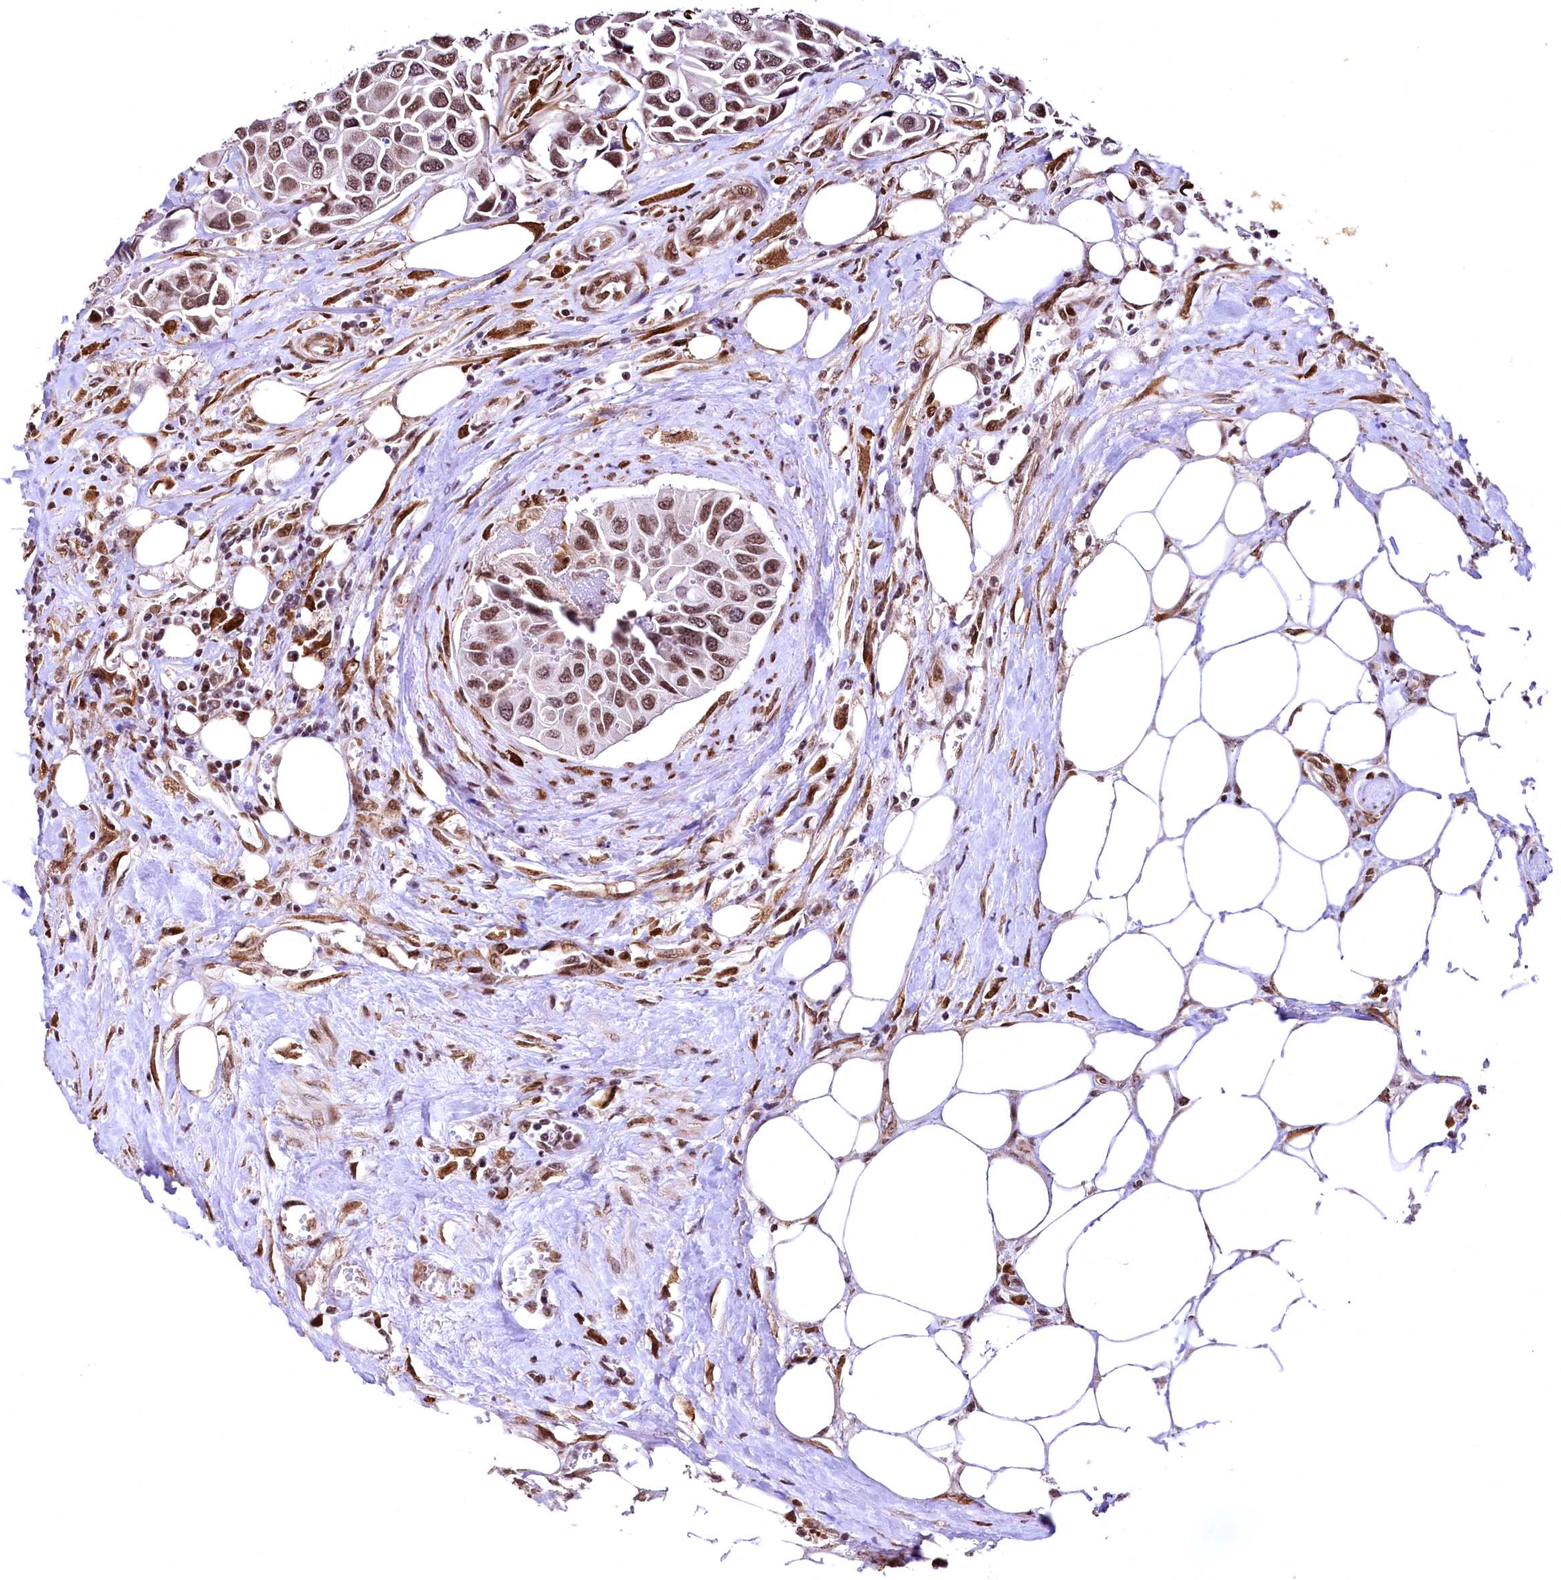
{"staining": {"intensity": "moderate", "quantity": ">75%", "location": "nuclear"}, "tissue": "urothelial cancer", "cell_type": "Tumor cells", "image_type": "cancer", "snomed": [{"axis": "morphology", "description": "Urothelial carcinoma, High grade"}, {"axis": "topography", "description": "Urinary bladder"}], "caption": "Moderate nuclear positivity for a protein is seen in approximately >75% of tumor cells of urothelial cancer using IHC.", "gene": "PDS5B", "patient": {"sex": "male", "age": 74}}